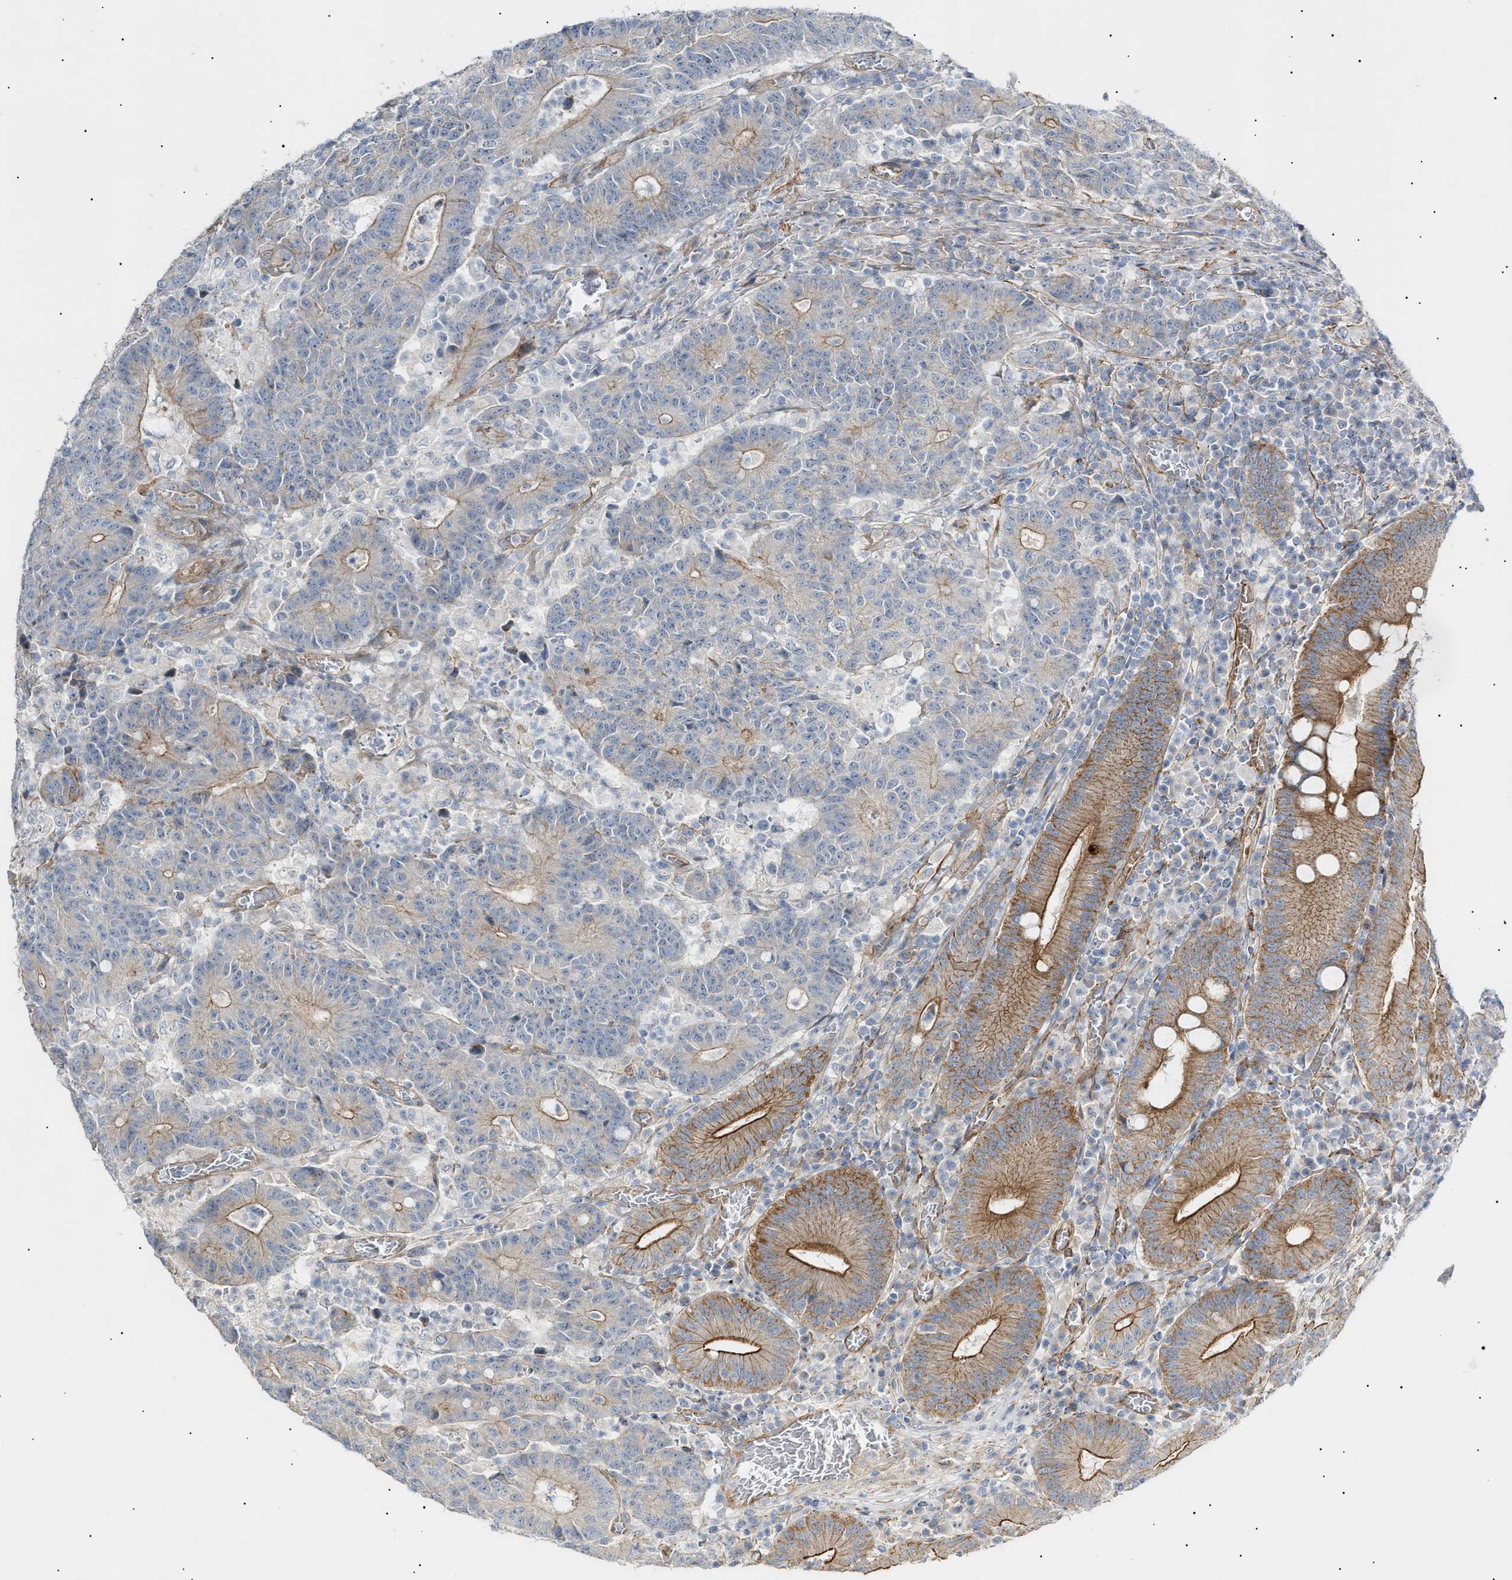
{"staining": {"intensity": "moderate", "quantity": "25%-75%", "location": "cytoplasmic/membranous"}, "tissue": "colorectal cancer", "cell_type": "Tumor cells", "image_type": "cancer", "snomed": [{"axis": "morphology", "description": "Normal tissue, NOS"}, {"axis": "morphology", "description": "Adenocarcinoma, NOS"}, {"axis": "topography", "description": "Colon"}], "caption": "Tumor cells reveal moderate cytoplasmic/membranous expression in about 25%-75% of cells in colorectal cancer.", "gene": "ZFHX2", "patient": {"sex": "female", "age": 75}}